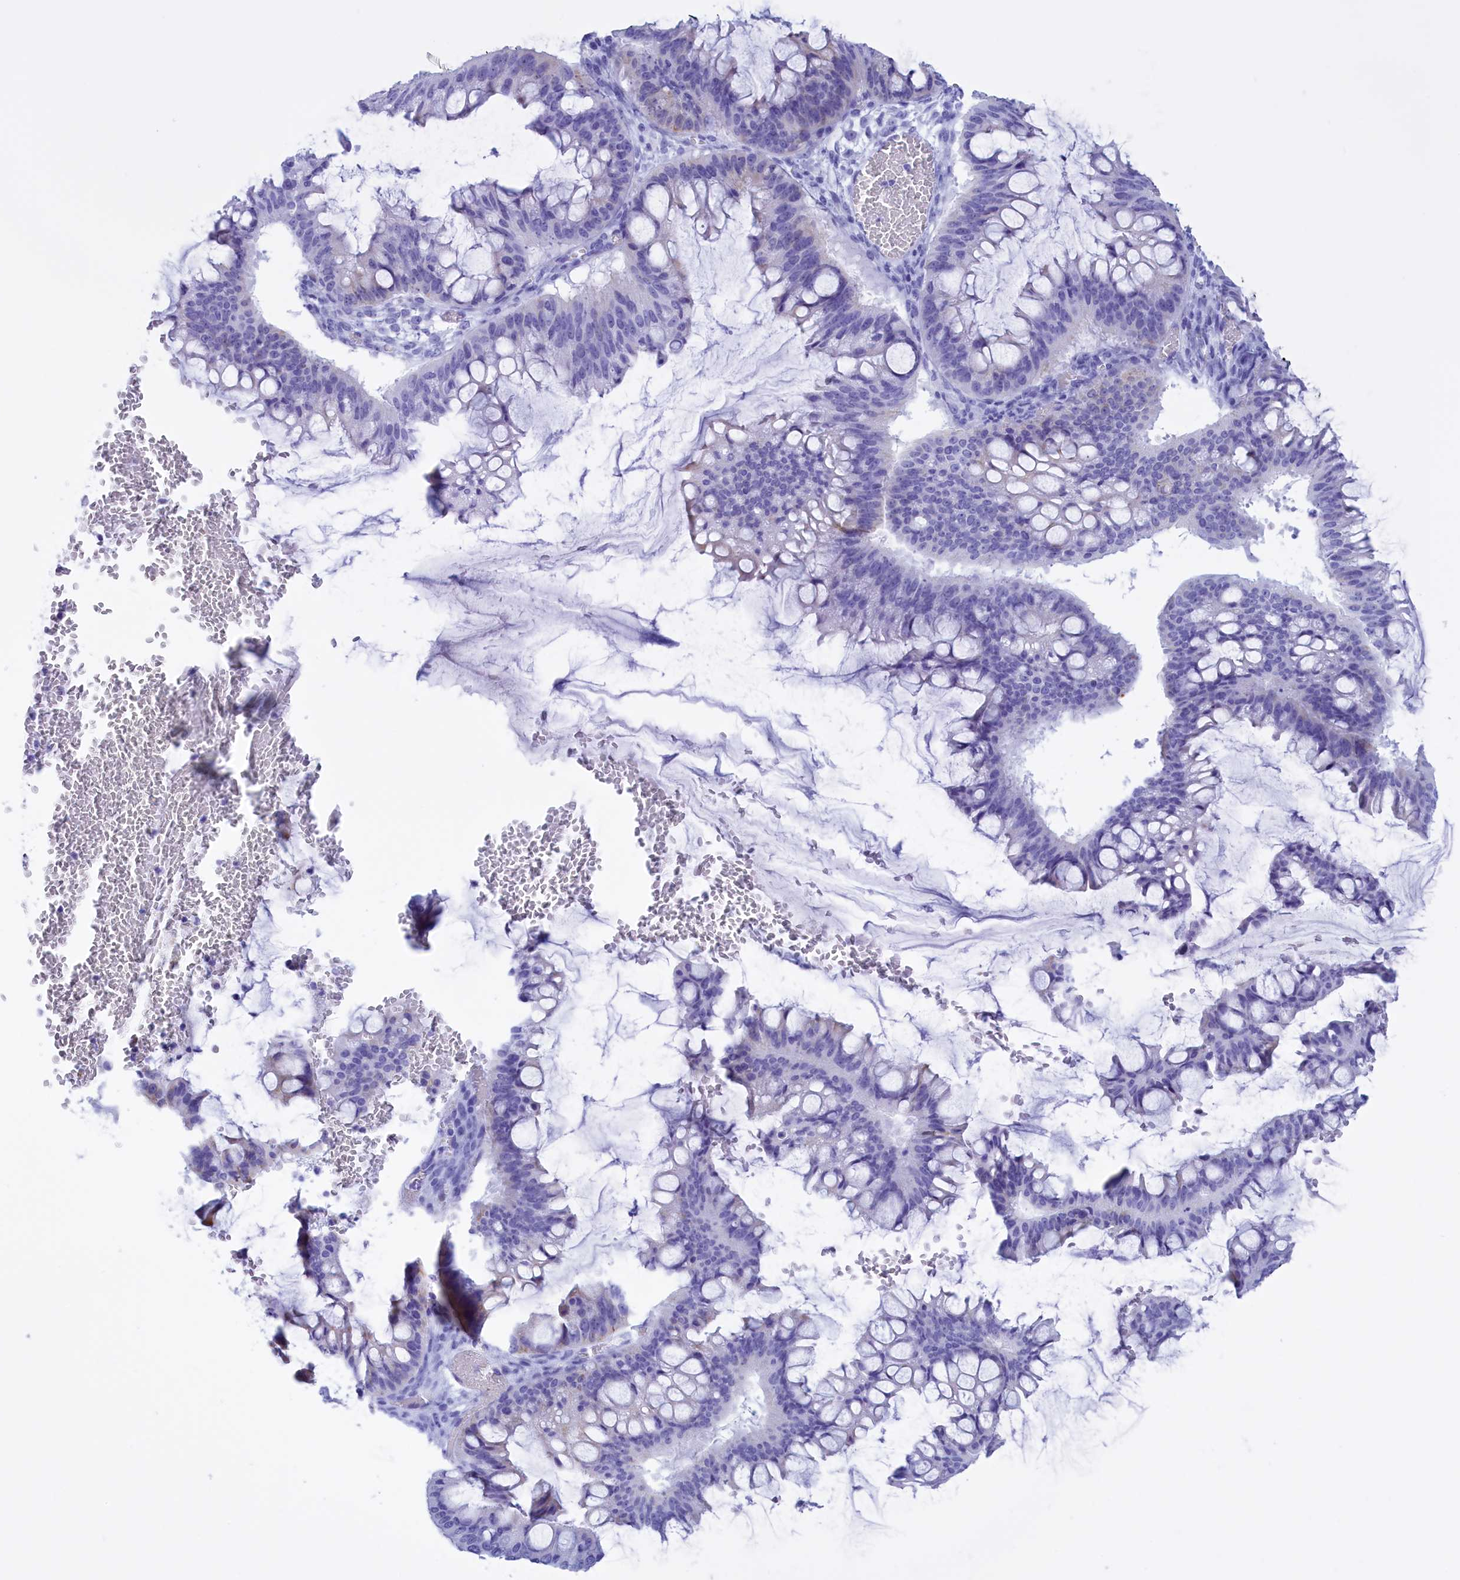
{"staining": {"intensity": "moderate", "quantity": "<25%", "location": "cytoplasmic/membranous"}, "tissue": "ovarian cancer", "cell_type": "Tumor cells", "image_type": "cancer", "snomed": [{"axis": "morphology", "description": "Cystadenocarcinoma, mucinous, NOS"}, {"axis": "topography", "description": "Ovary"}], "caption": "Ovarian mucinous cystadenocarcinoma stained with DAB (3,3'-diaminobenzidine) IHC shows low levels of moderate cytoplasmic/membranous expression in approximately <25% of tumor cells. The staining was performed using DAB, with brown indicating positive protein expression. Nuclei are stained blue with hematoxylin.", "gene": "BRI3", "patient": {"sex": "female", "age": 73}}